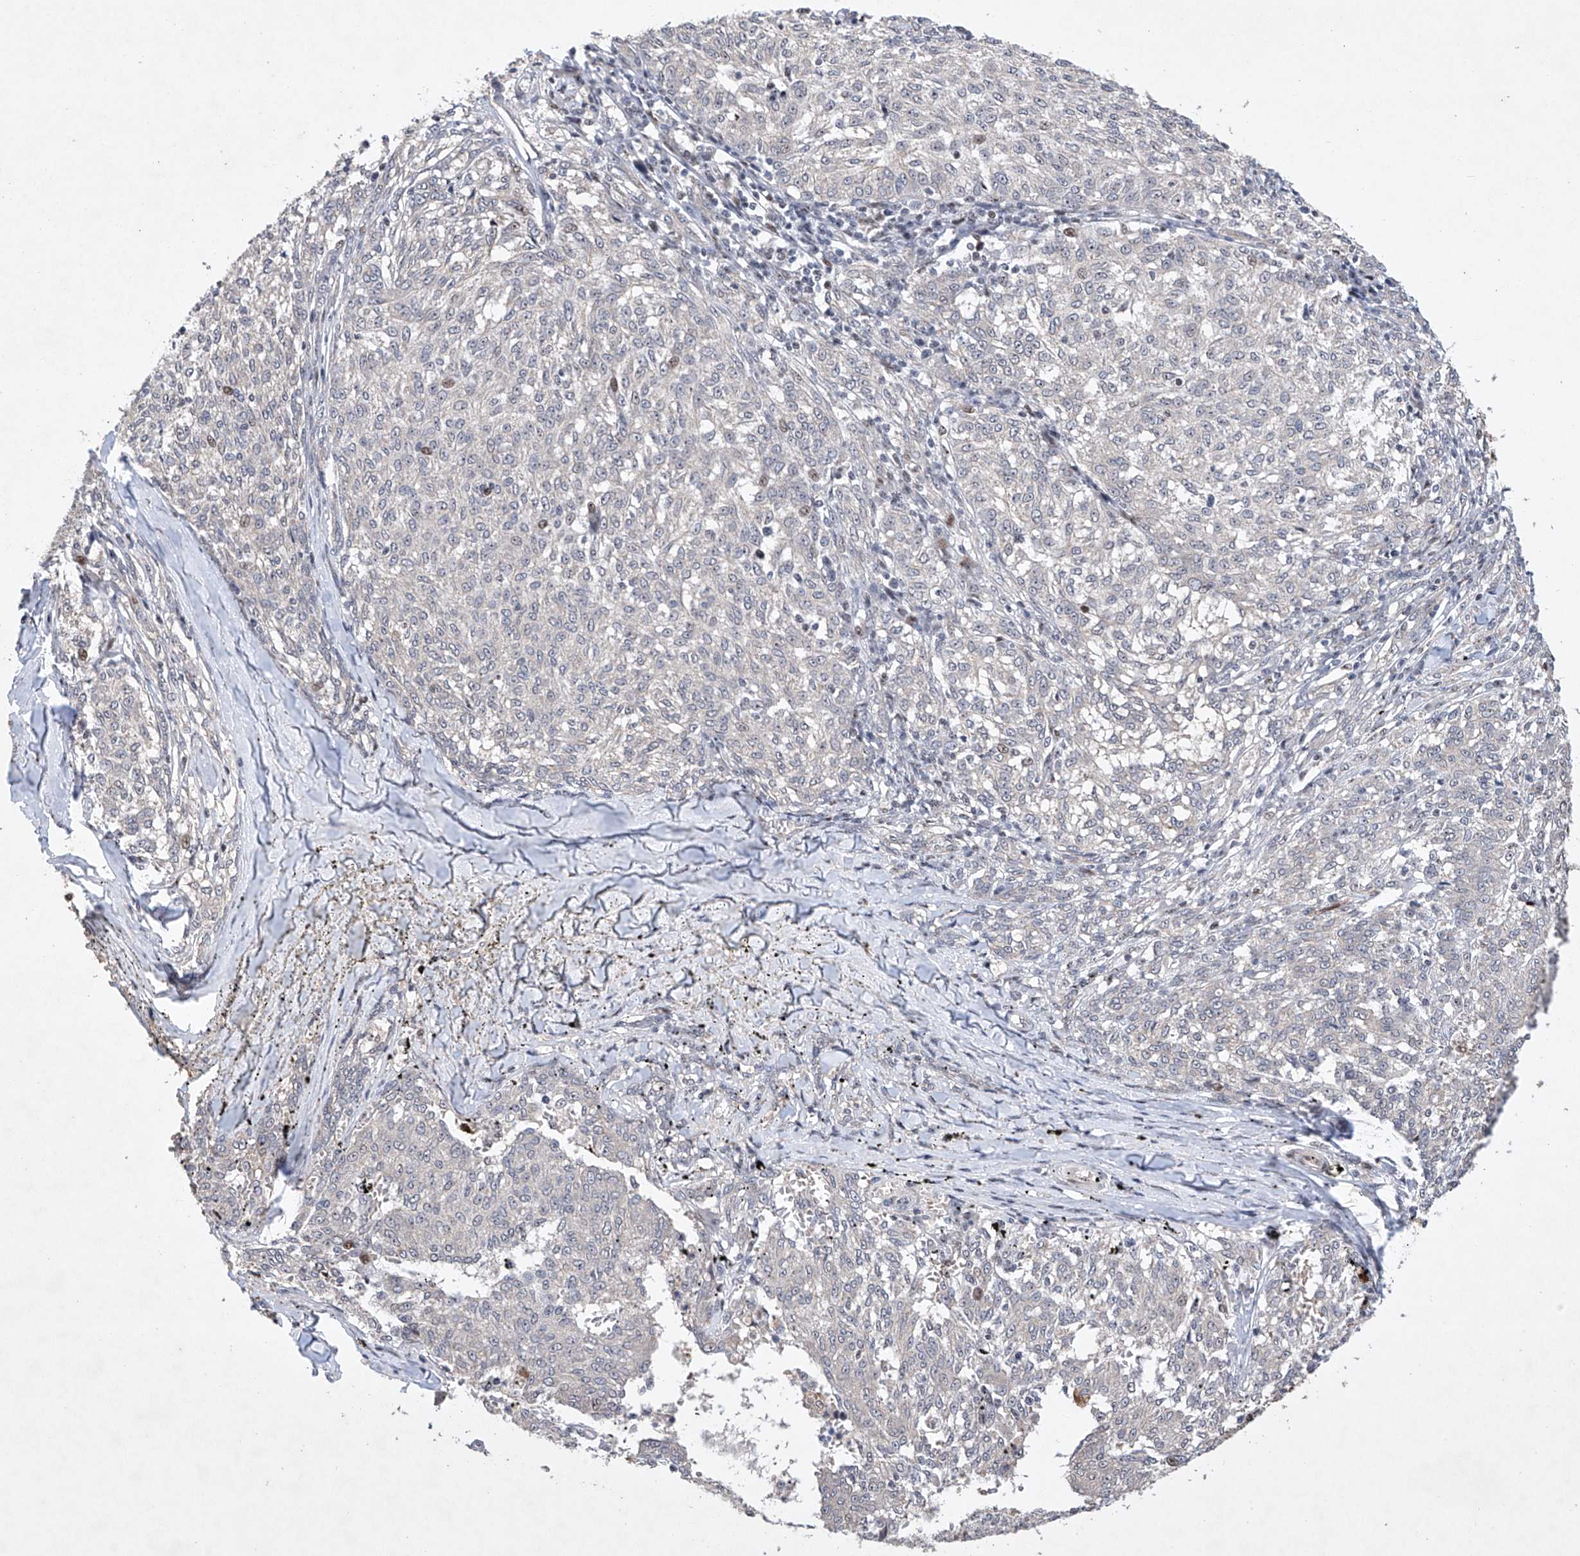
{"staining": {"intensity": "negative", "quantity": "none", "location": "none"}, "tissue": "melanoma", "cell_type": "Tumor cells", "image_type": "cancer", "snomed": [{"axis": "morphology", "description": "Malignant melanoma, NOS"}, {"axis": "topography", "description": "Skin"}], "caption": "This is an immunohistochemistry (IHC) photomicrograph of malignant melanoma. There is no expression in tumor cells.", "gene": "AFG1L", "patient": {"sex": "female", "age": 72}}